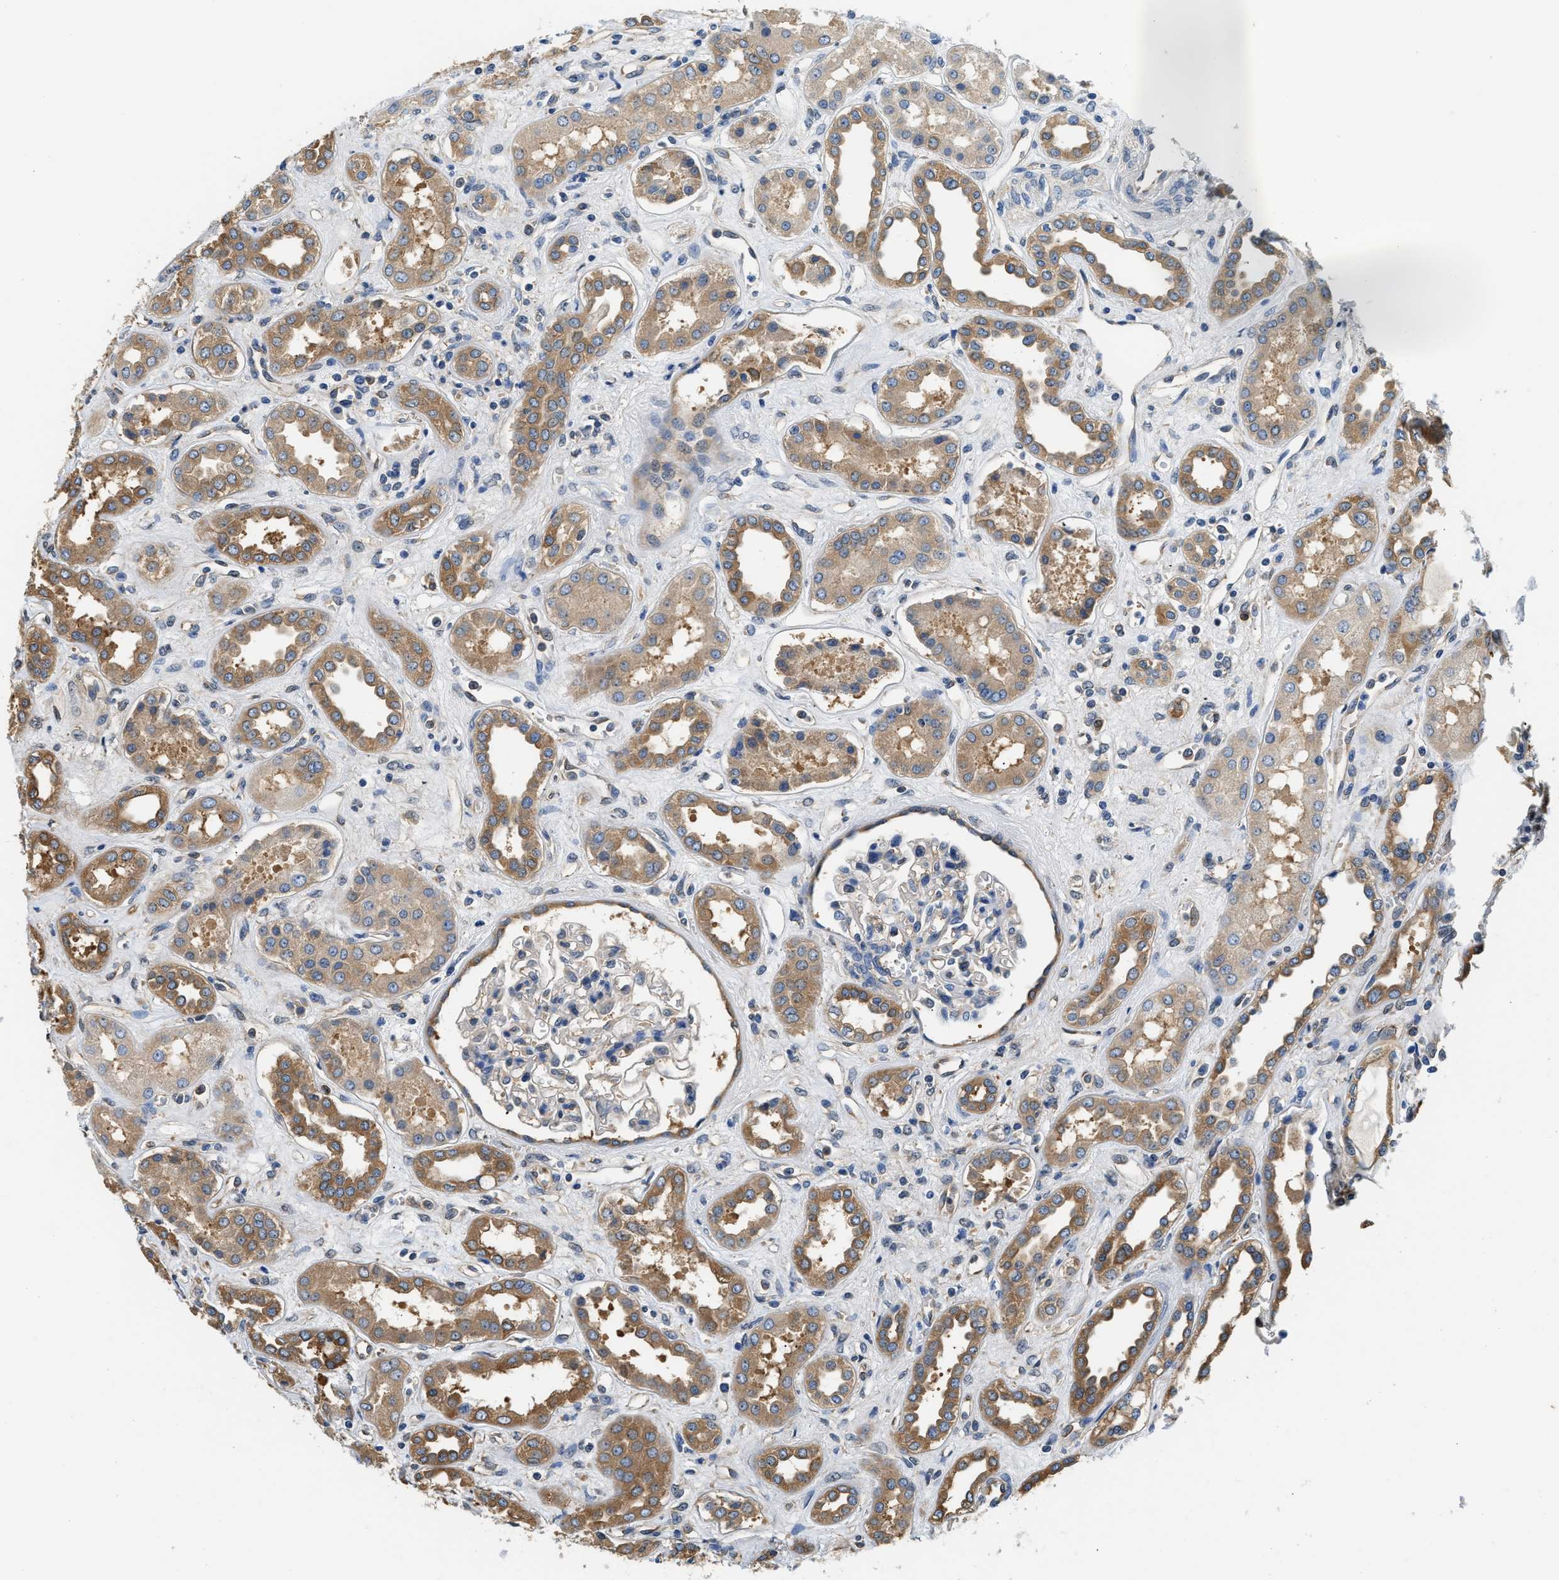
{"staining": {"intensity": "negative", "quantity": "none", "location": "none"}, "tissue": "kidney", "cell_type": "Cells in glomeruli", "image_type": "normal", "snomed": [{"axis": "morphology", "description": "Normal tissue, NOS"}, {"axis": "topography", "description": "Kidney"}], "caption": "The immunohistochemistry image has no significant positivity in cells in glomeruli of kidney. (DAB immunohistochemistry with hematoxylin counter stain).", "gene": "PPP2R1B", "patient": {"sex": "male", "age": 59}}